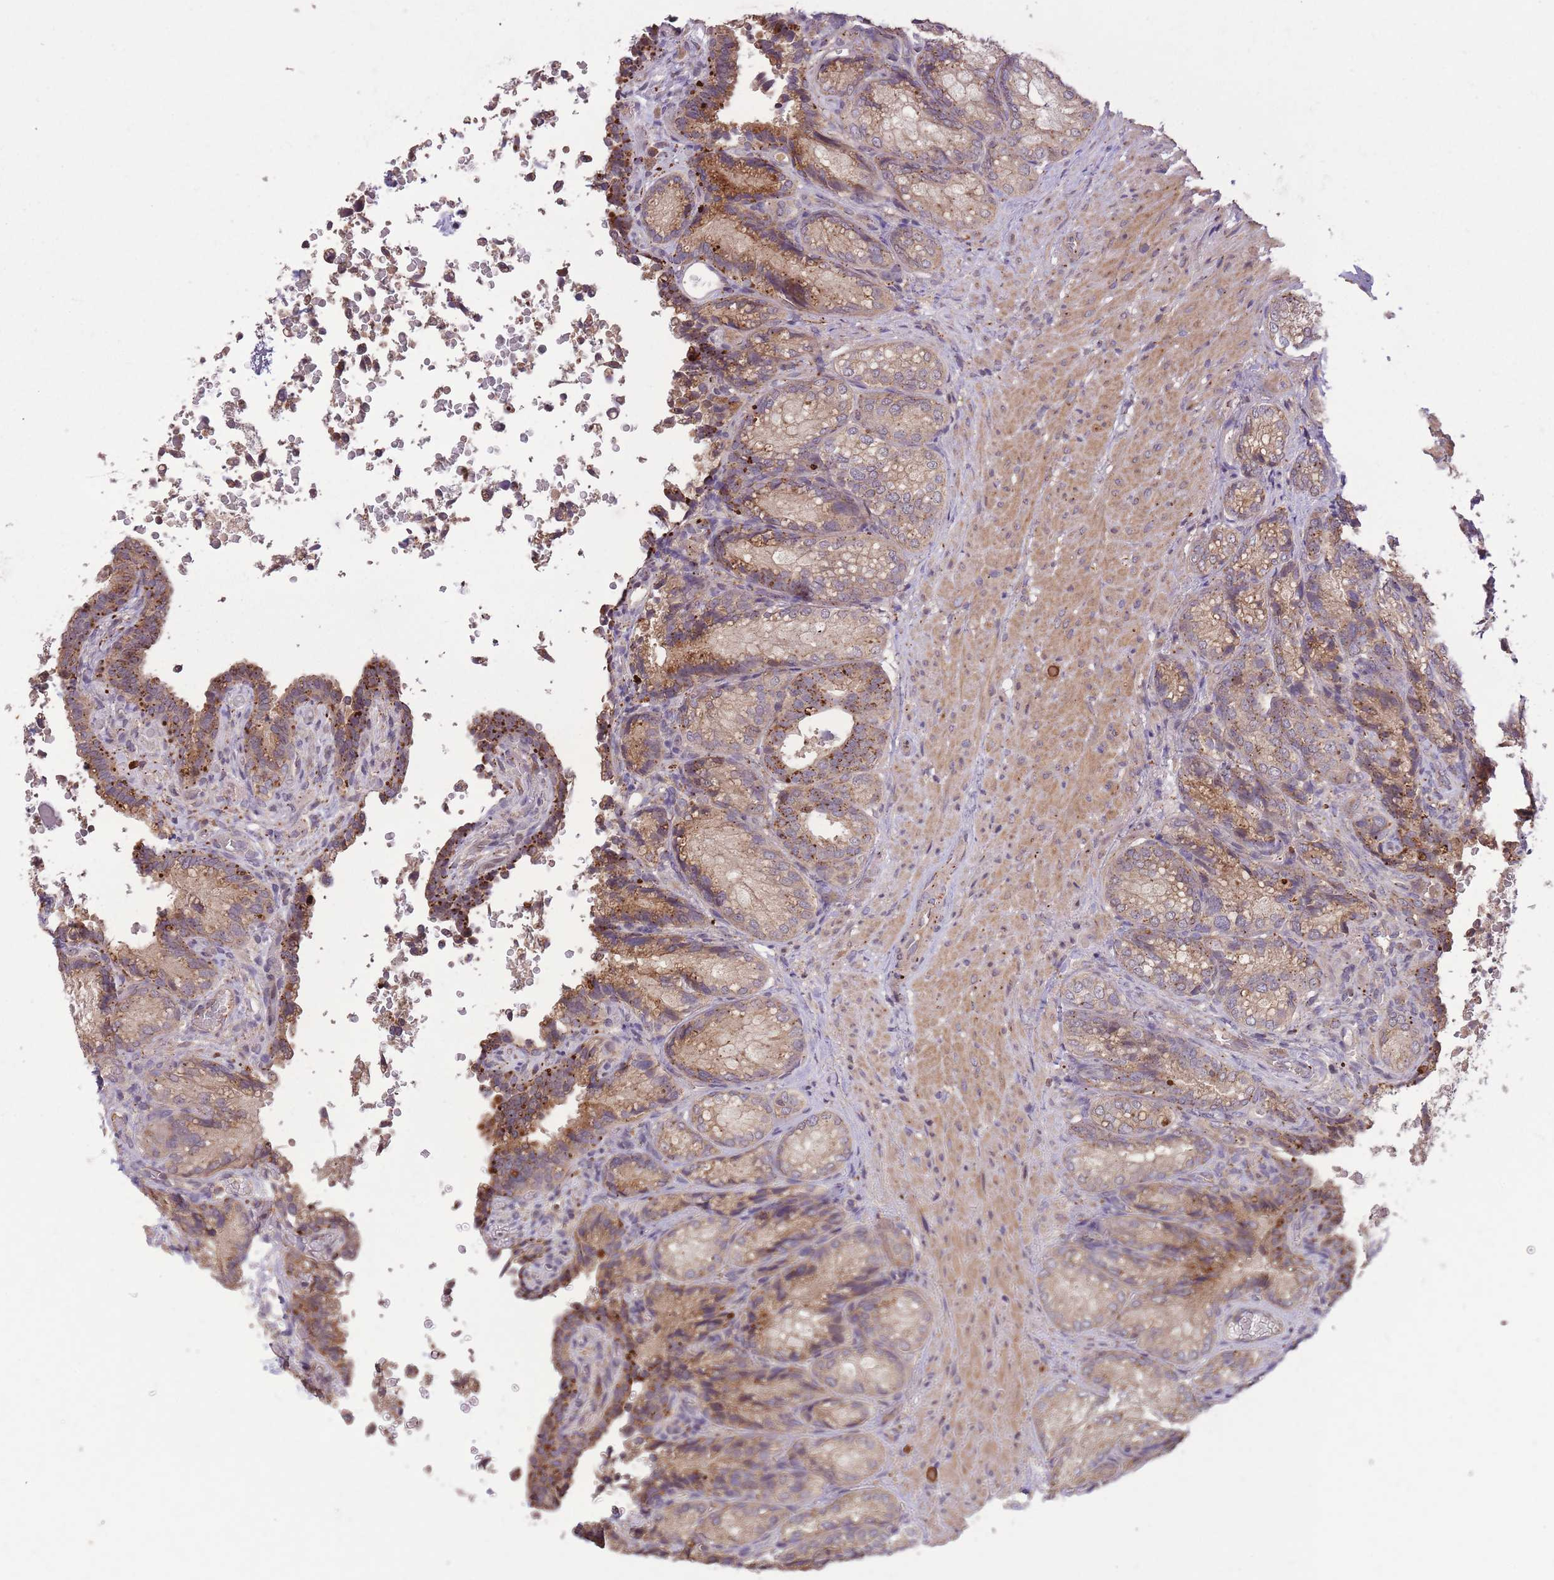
{"staining": {"intensity": "moderate", "quantity": "25%-75%", "location": "cytoplasmic/membranous"}, "tissue": "seminal vesicle", "cell_type": "Glandular cells", "image_type": "normal", "snomed": [{"axis": "morphology", "description": "Normal tissue, NOS"}, {"axis": "topography", "description": "Seminal veicle"}], "caption": "This is an image of IHC staining of unremarkable seminal vesicle, which shows moderate positivity in the cytoplasmic/membranous of glandular cells.", "gene": "POLR3F", "patient": {"sex": "male", "age": 58}}